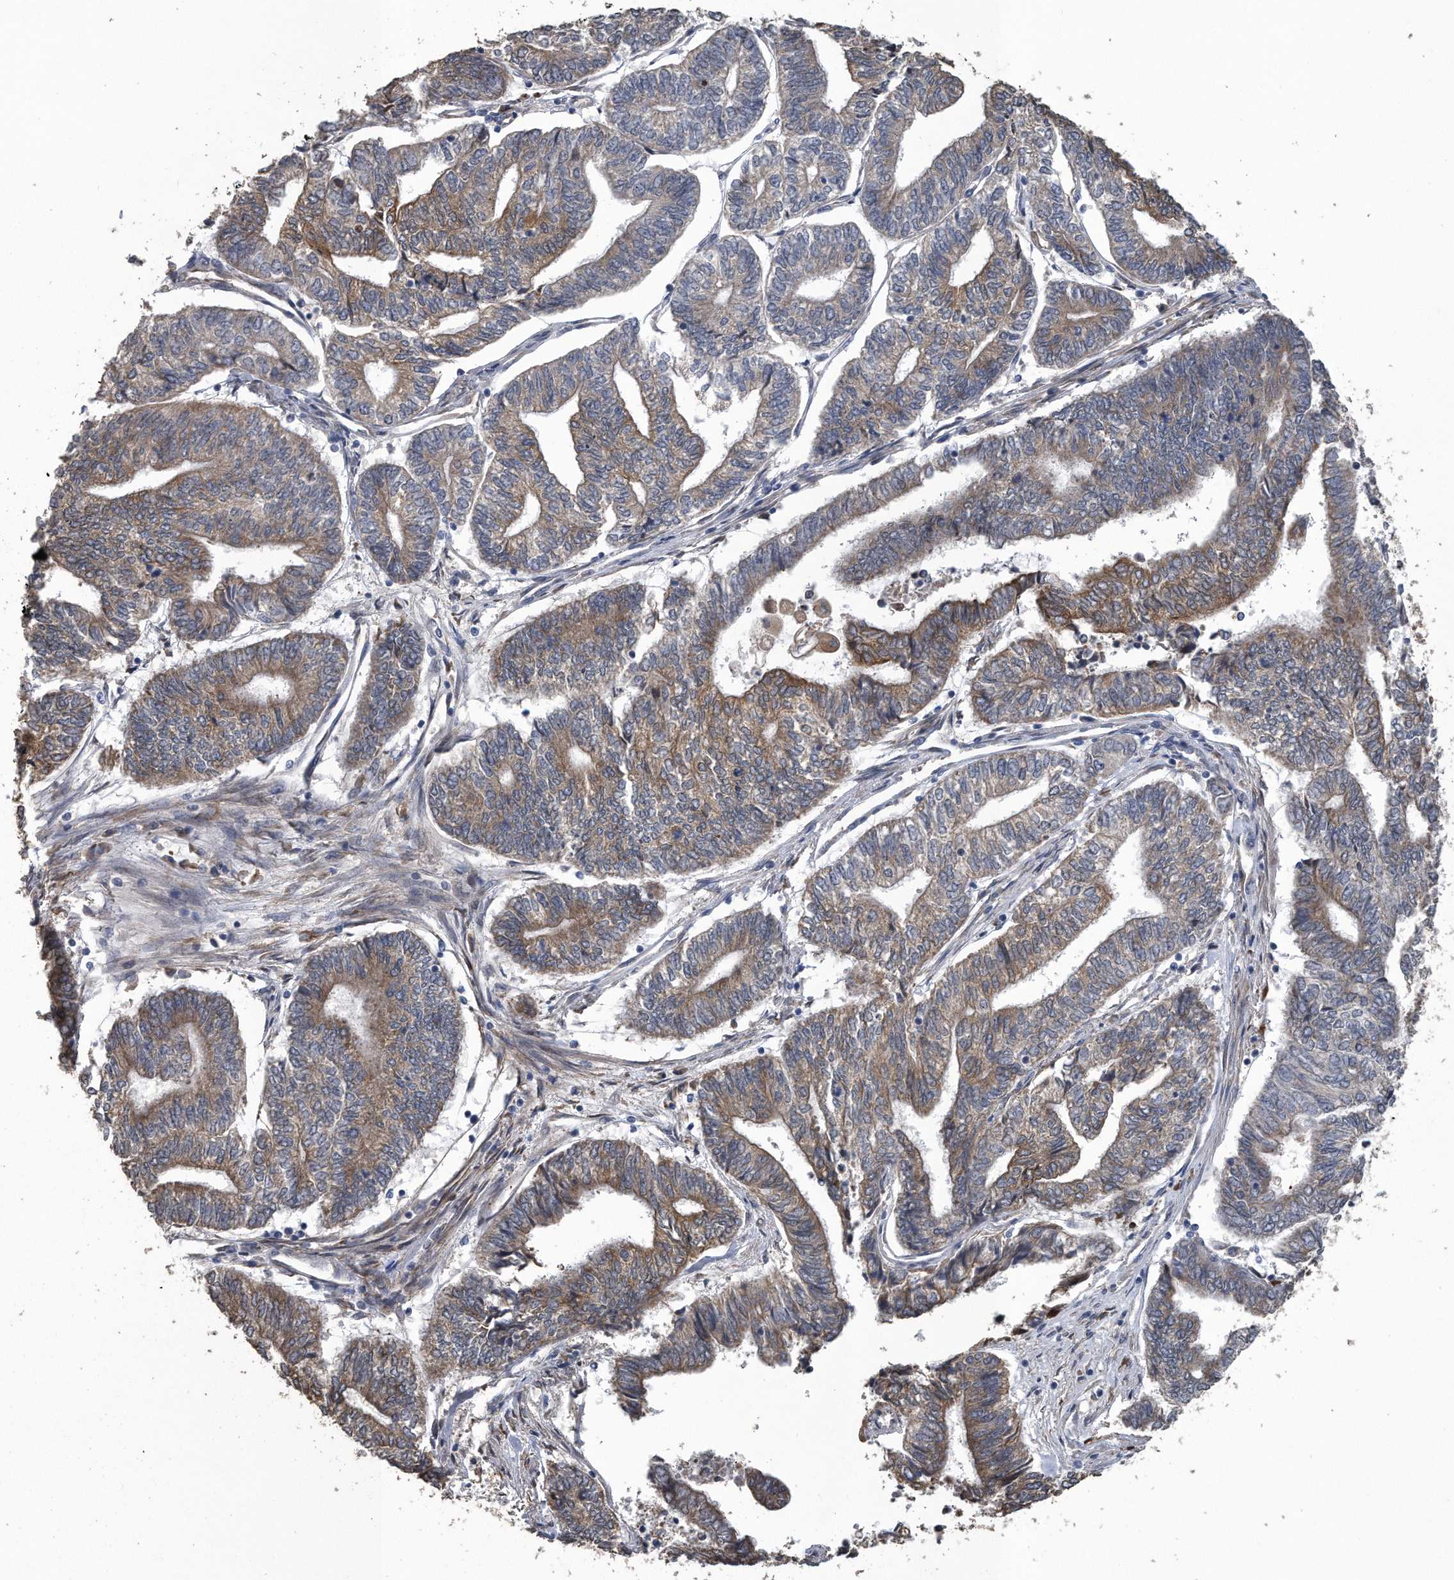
{"staining": {"intensity": "moderate", "quantity": ">75%", "location": "cytoplasmic/membranous"}, "tissue": "endometrial cancer", "cell_type": "Tumor cells", "image_type": "cancer", "snomed": [{"axis": "morphology", "description": "Adenocarcinoma, NOS"}, {"axis": "topography", "description": "Uterus"}, {"axis": "topography", "description": "Endometrium"}], "caption": "This image shows immunohistochemistry staining of endometrial cancer, with medium moderate cytoplasmic/membranous positivity in approximately >75% of tumor cells.", "gene": "PCLO", "patient": {"sex": "female", "age": 70}}